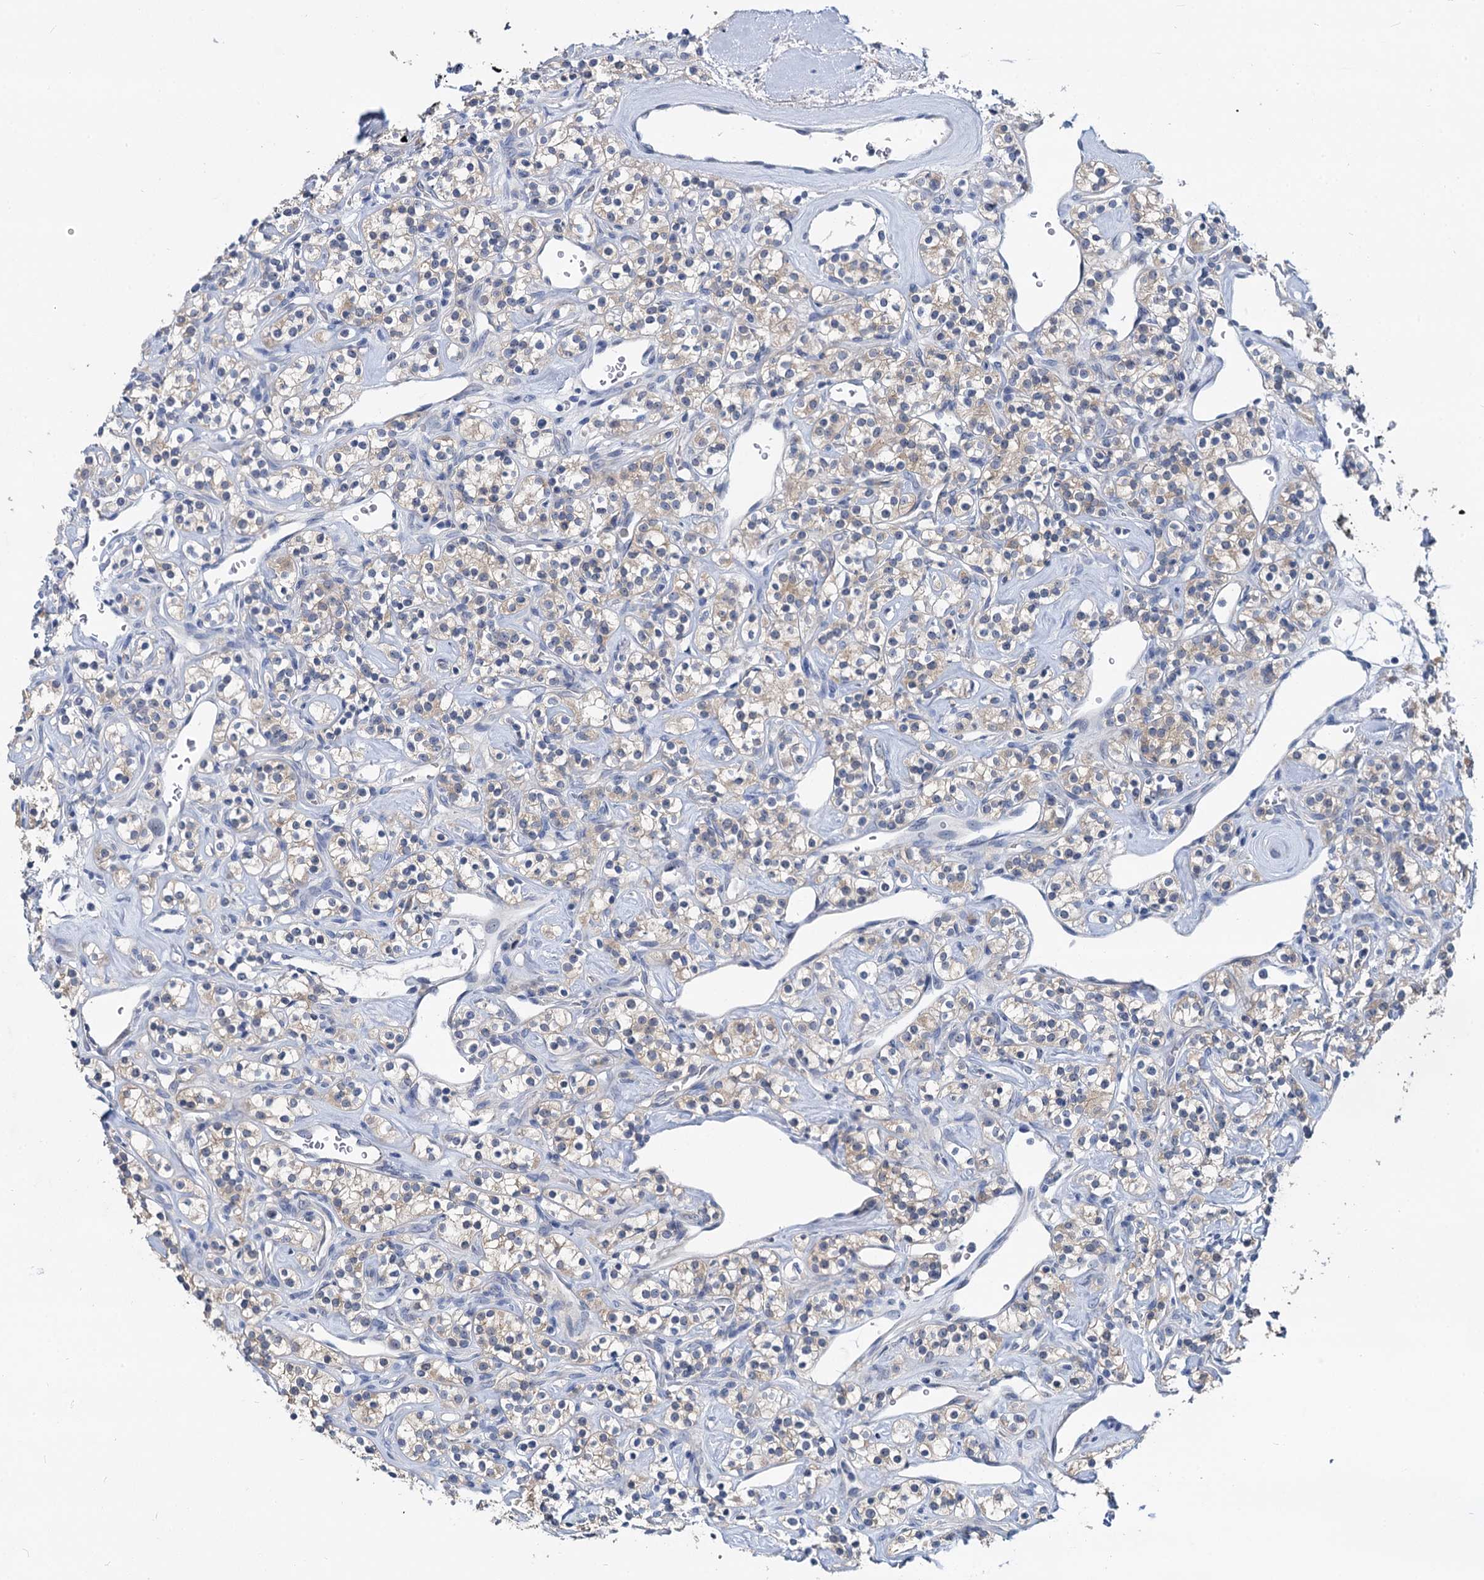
{"staining": {"intensity": "weak", "quantity": "<25%", "location": "cytoplasmic/membranous"}, "tissue": "renal cancer", "cell_type": "Tumor cells", "image_type": "cancer", "snomed": [{"axis": "morphology", "description": "Adenocarcinoma, NOS"}, {"axis": "topography", "description": "Kidney"}], "caption": "Immunohistochemistry (IHC) of human renal cancer (adenocarcinoma) reveals no expression in tumor cells.", "gene": "ANKRD42", "patient": {"sex": "male", "age": 77}}